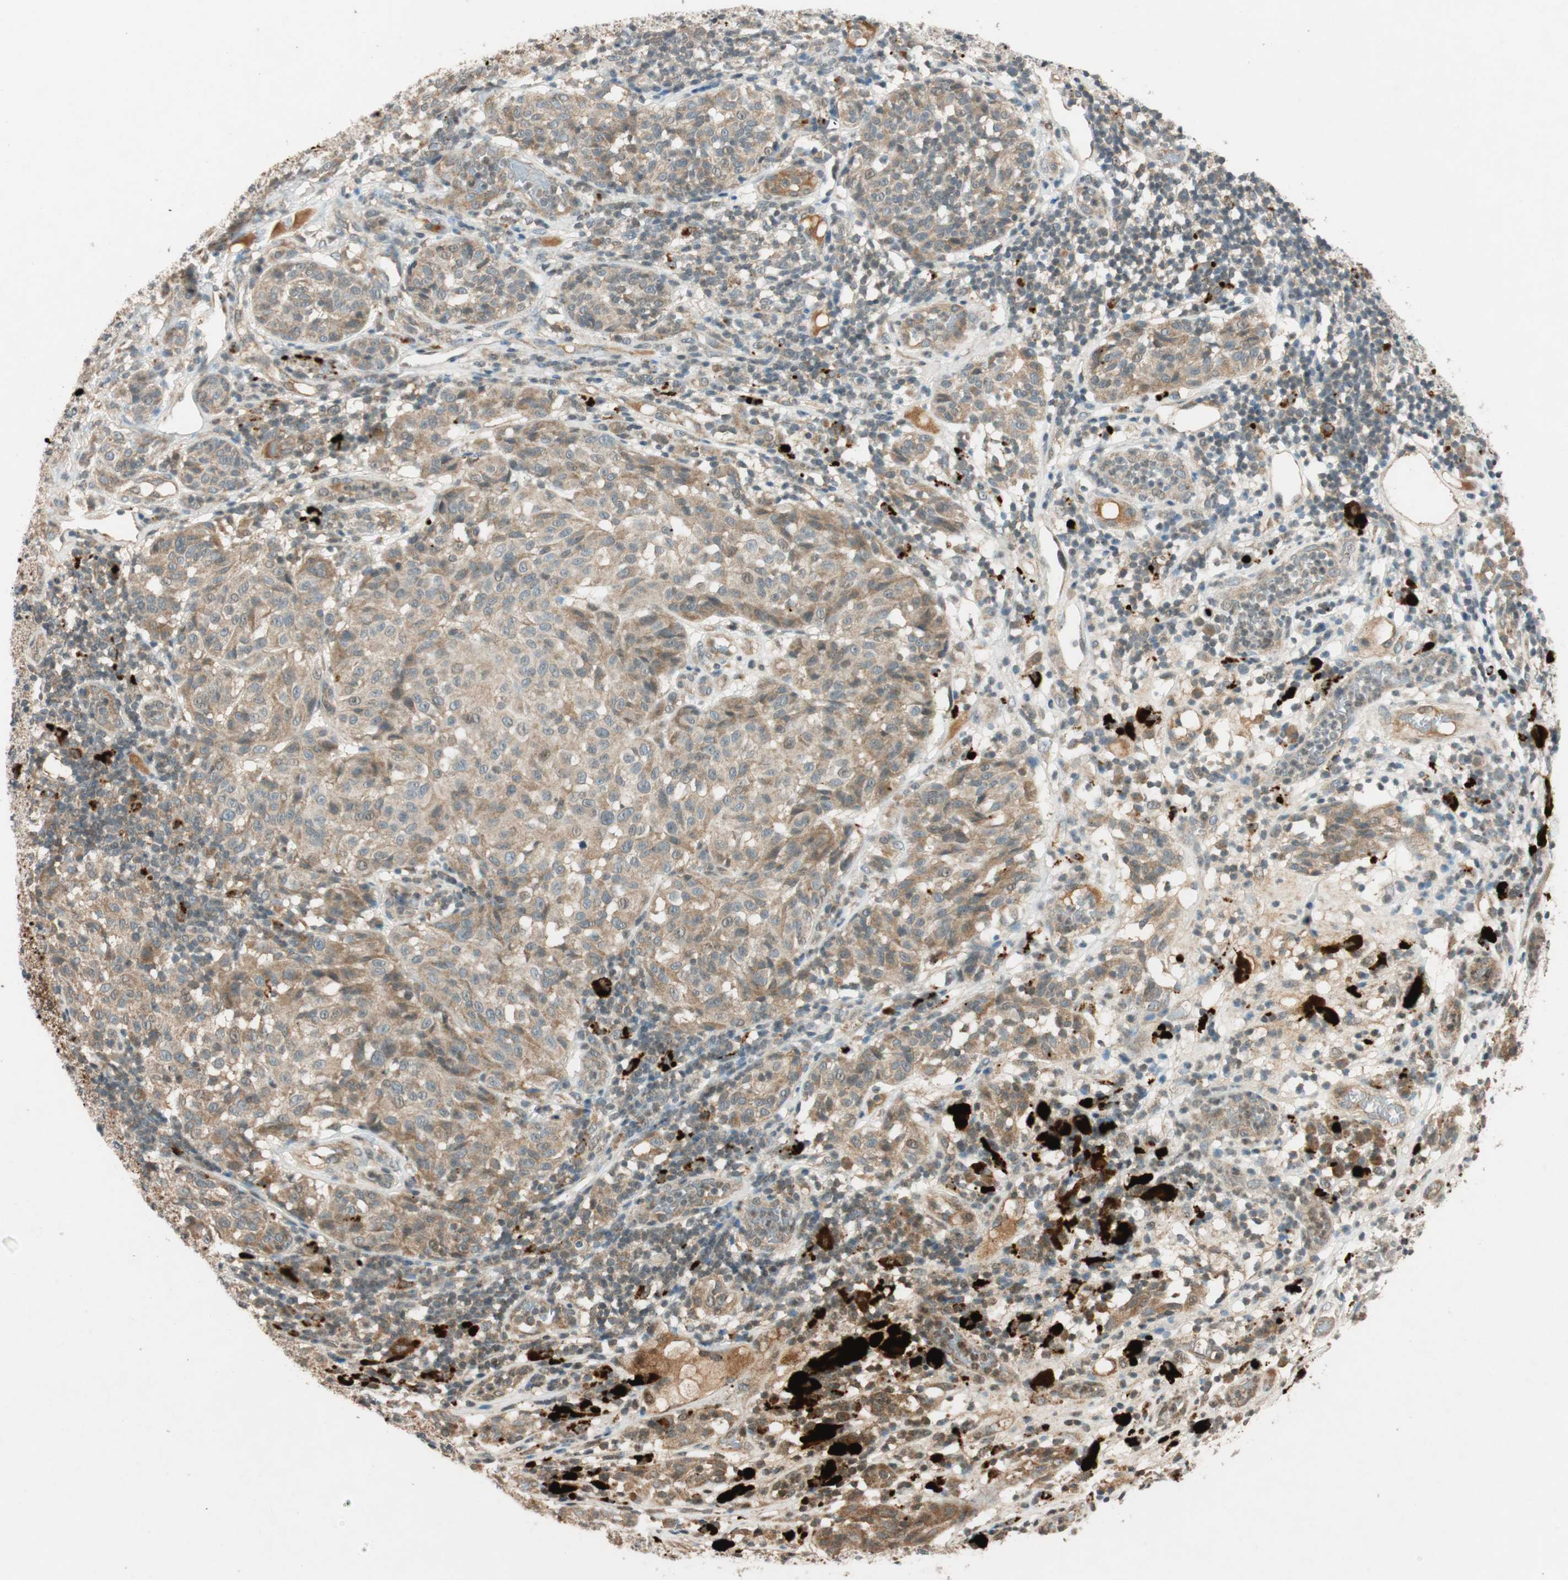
{"staining": {"intensity": "weak", "quantity": ">75%", "location": "cytoplasmic/membranous"}, "tissue": "melanoma", "cell_type": "Tumor cells", "image_type": "cancer", "snomed": [{"axis": "morphology", "description": "Malignant melanoma, NOS"}, {"axis": "topography", "description": "Skin"}], "caption": "There is low levels of weak cytoplasmic/membranous staining in tumor cells of melanoma, as demonstrated by immunohistochemical staining (brown color).", "gene": "GLB1", "patient": {"sex": "female", "age": 46}}